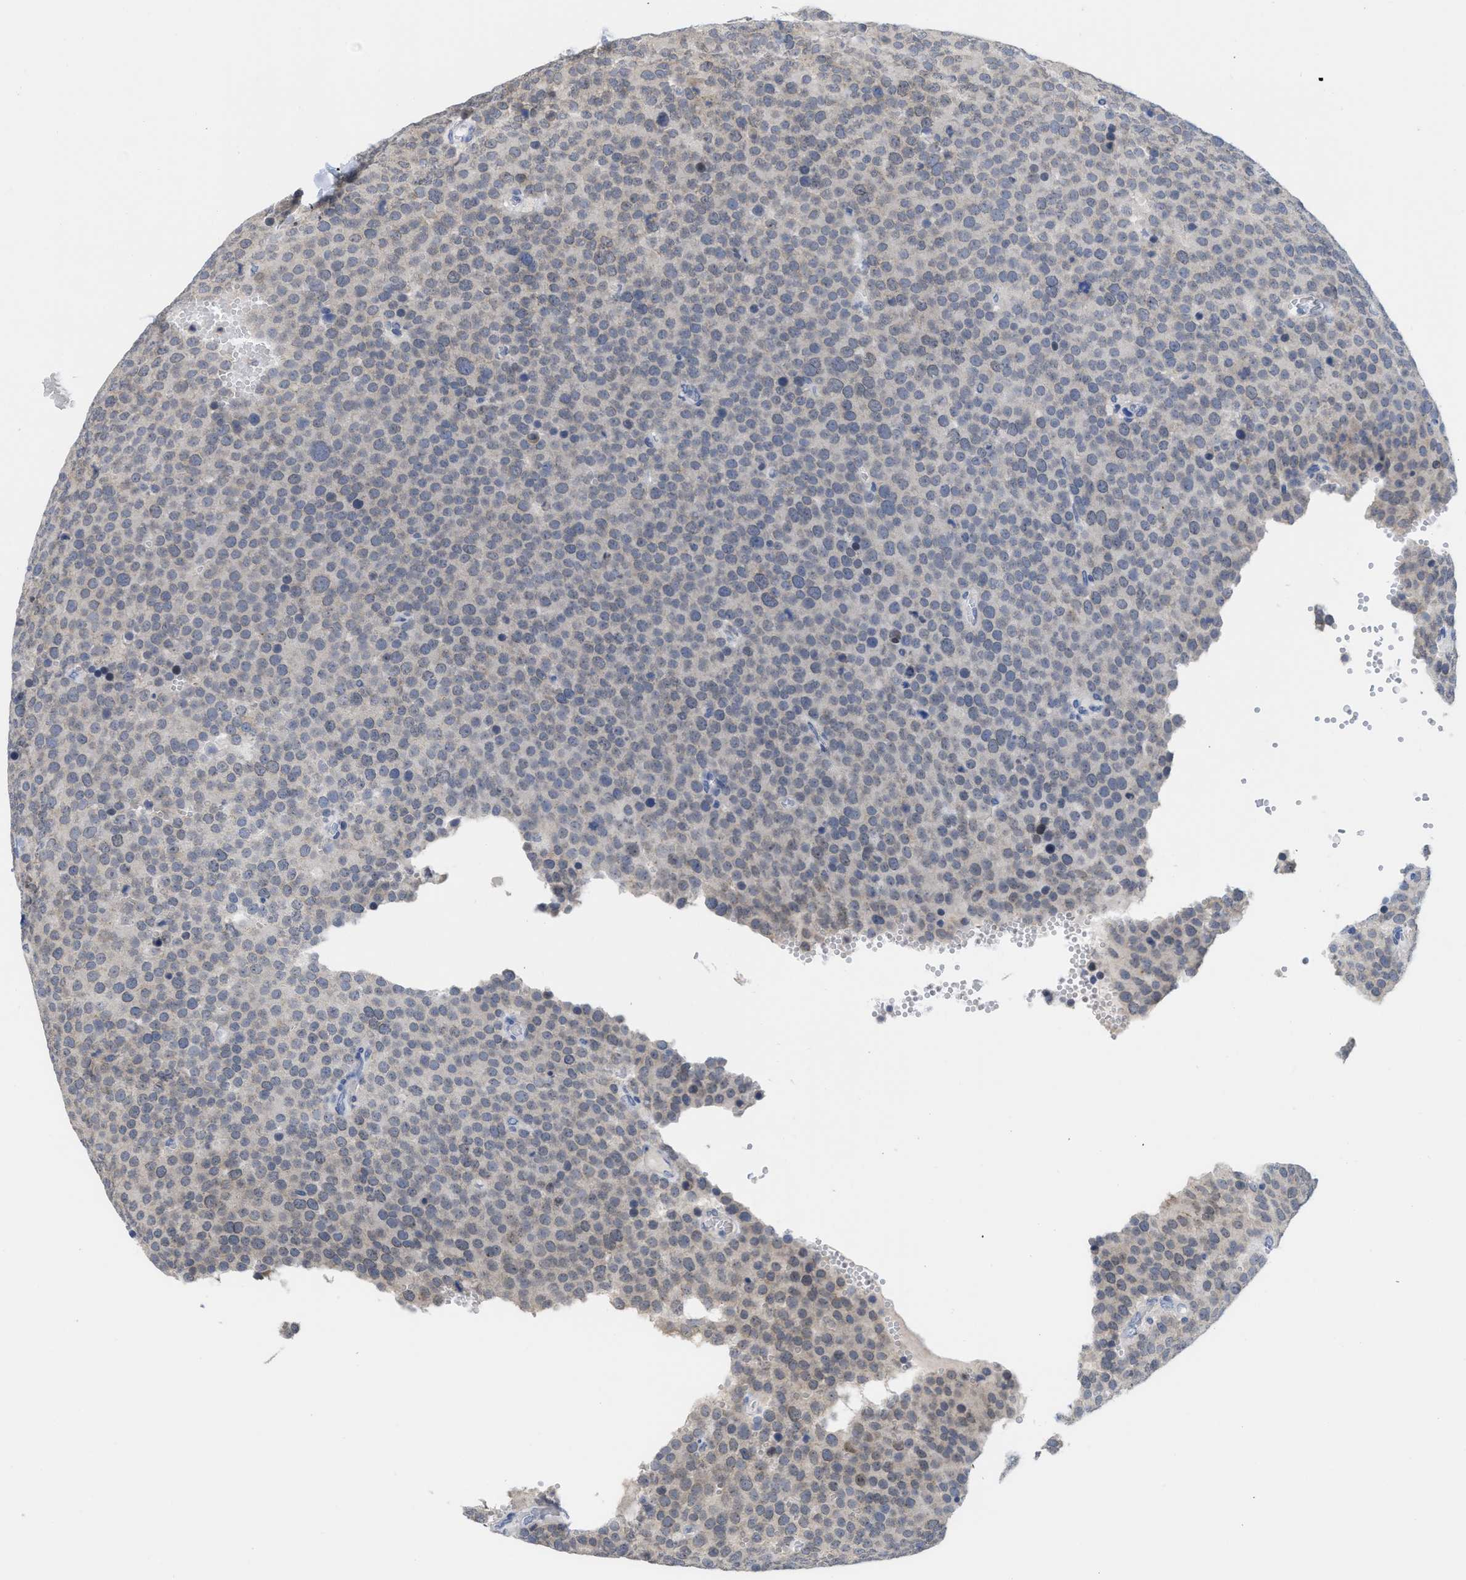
{"staining": {"intensity": "negative", "quantity": "none", "location": "none"}, "tissue": "testis cancer", "cell_type": "Tumor cells", "image_type": "cancer", "snomed": [{"axis": "morphology", "description": "Normal tissue, NOS"}, {"axis": "morphology", "description": "Seminoma, NOS"}, {"axis": "topography", "description": "Testis"}], "caption": "High power microscopy histopathology image of an immunohistochemistry (IHC) micrograph of seminoma (testis), revealing no significant staining in tumor cells. (DAB (3,3'-diaminobenzidine) immunohistochemistry (IHC) visualized using brightfield microscopy, high magnification).", "gene": "ACKR1", "patient": {"sex": "male", "age": 71}}